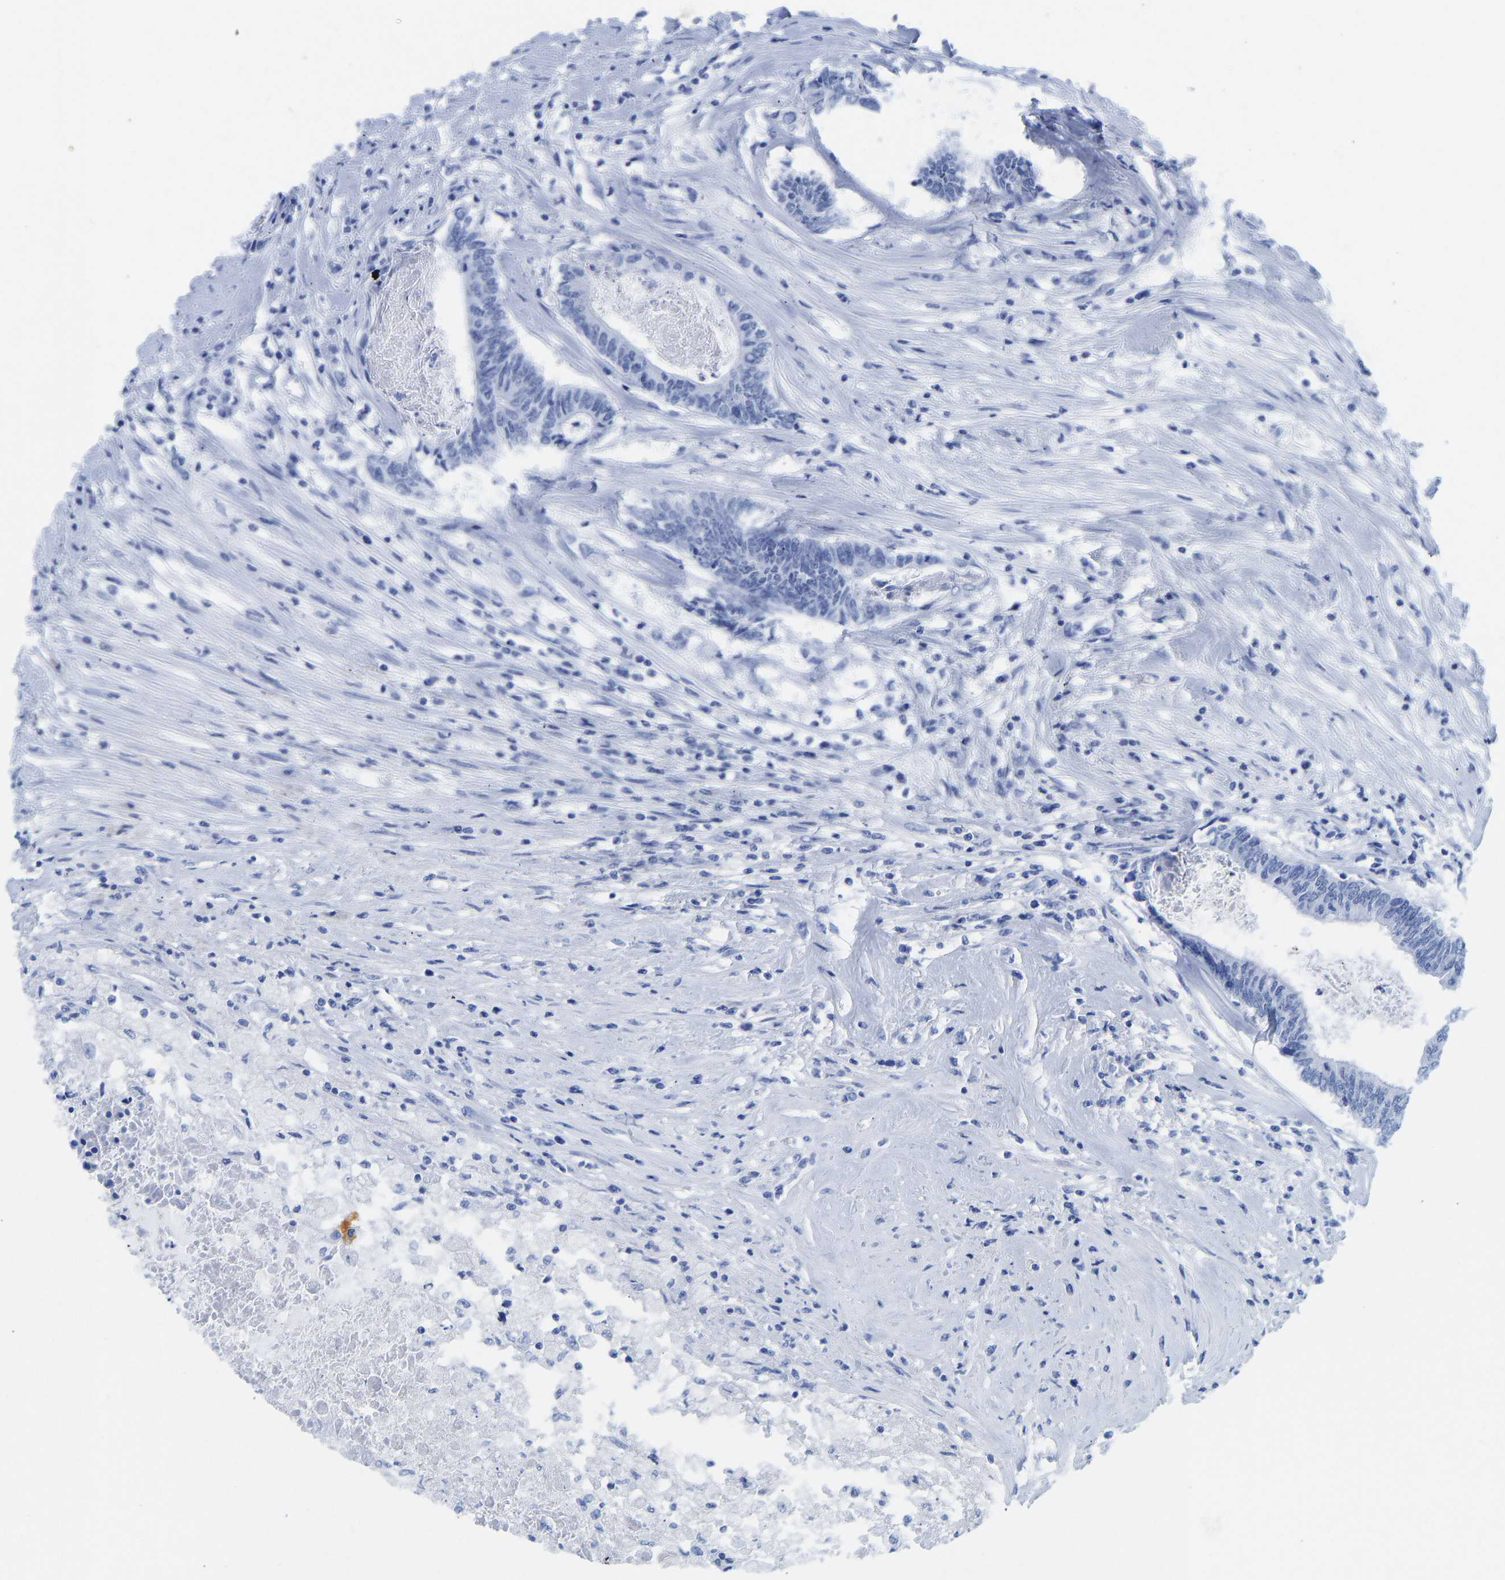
{"staining": {"intensity": "negative", "quantity": "none", "location": "none"}, "tissue": "colorectal cancer", "cell_type": "Tumor cells", "image_type": "cancer", "snomed": [{"axis": "morphology", "description": "Adenocarcinoma, NOS"}, {"axis": "topography", "description": "Rectum"}], "caption": "High power microscopy micrograph of an IHC micrograph of colorectal cancer, revealing no significant positivity in tumor cells.", "gene": "ELMO2", "patient": {"sex": "male", "age": 63}}